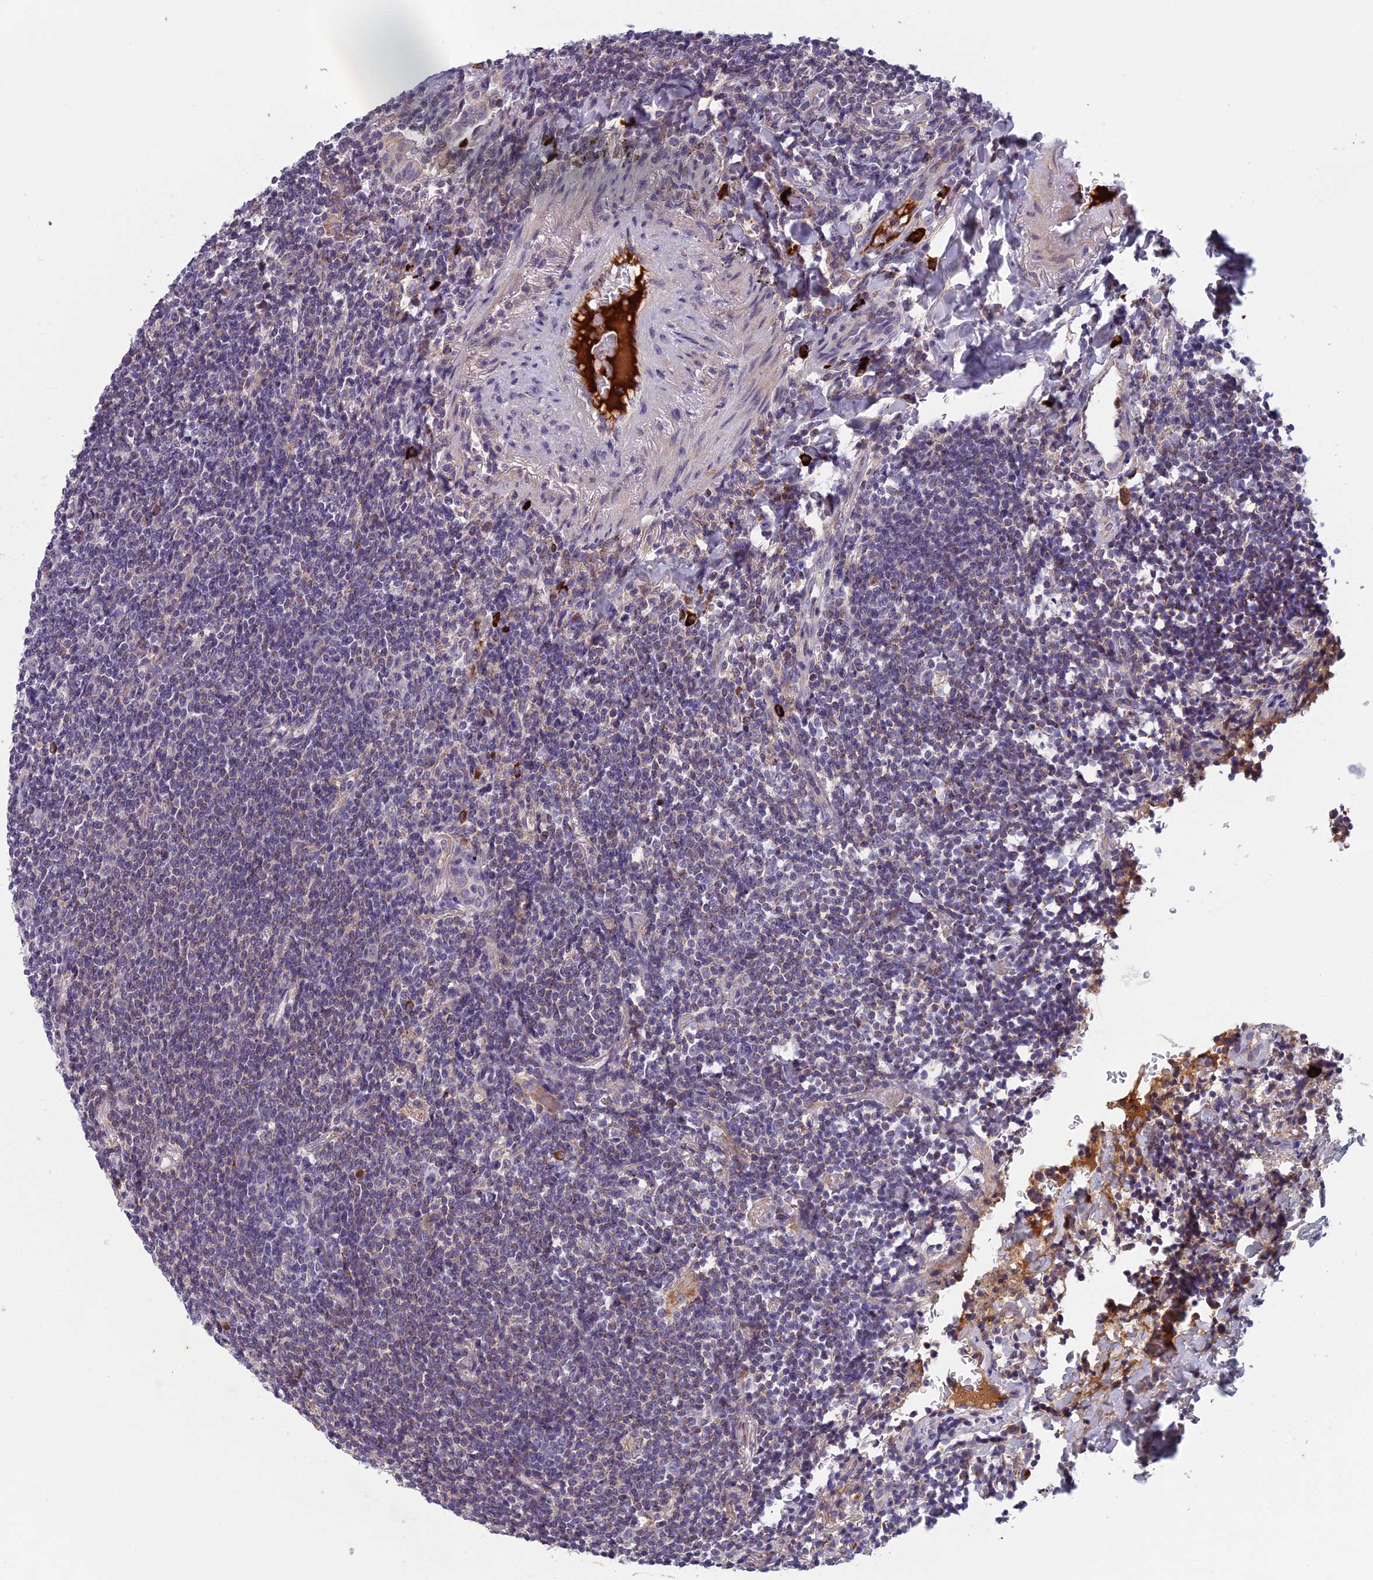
{"staining": {"intensity": "weak", "quantity": "<25%", "location": "cytoplasmic/membranous"}, "tissue": "lymphoma", "cell_type": "Tumor cells", "image_type": "cancer", "snomed": [{"axis": "morphology", "description": "Malignant lymphoma, non-Hodgkin's type, Low grade"}, {"axis": "topography", "description": "Lung"}], "caption": "Tumor cells show no significant expression in low-grade malignant lymphoma, non-Hodgkin's type.", "gene": "ENSG00000188897", "patient": {"sex": "female", "age": 71}}